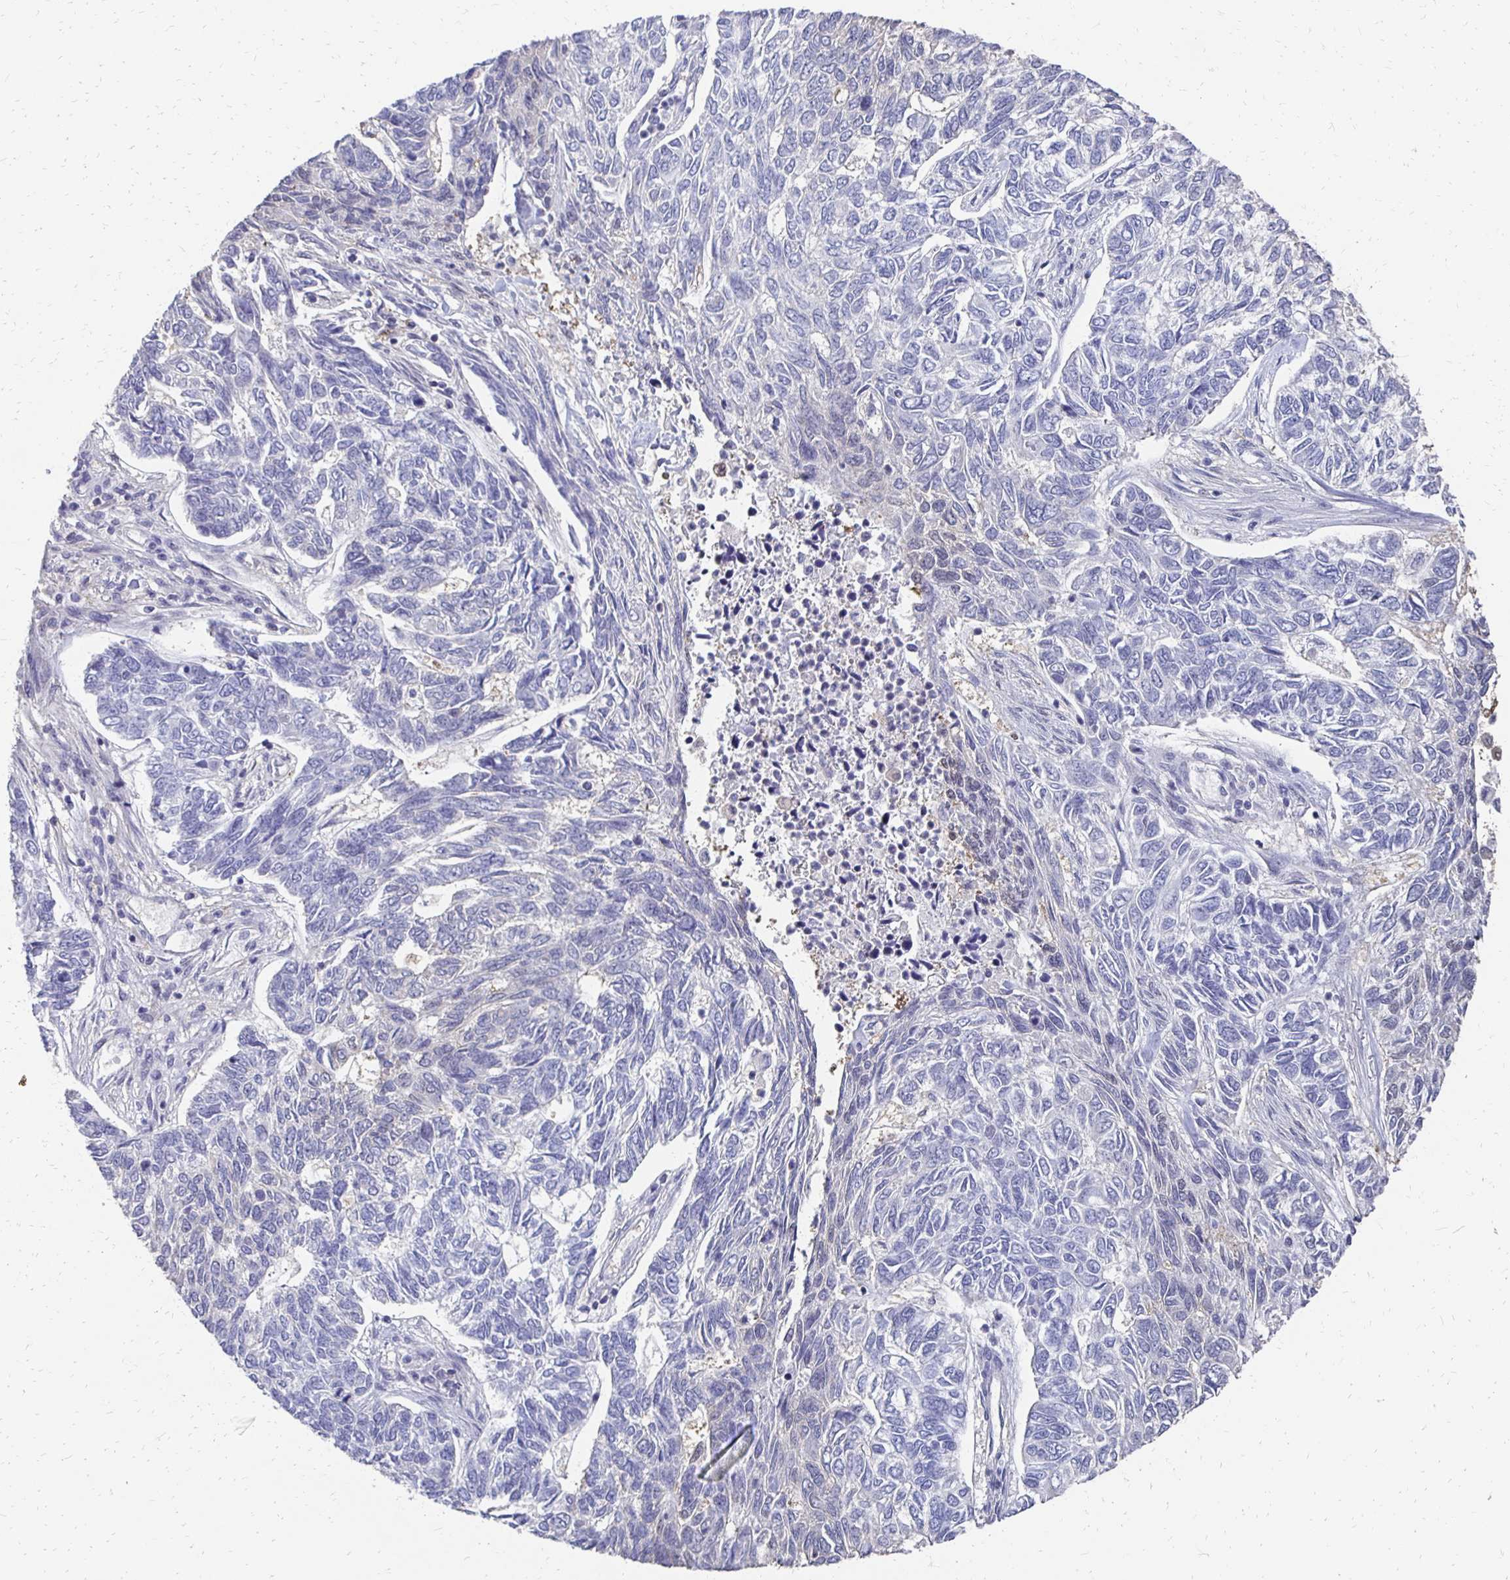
{"staining": {"intensity": "negative", "quantity": "none", "location": "none"}, "tissue": "skin cancer", "cell_type": "Tumor cells", "image_type": "cancer", "snomed": [{"axis": "morphology", "description": "Basal cell carcinoma"}, {"axis": "topography", "description": "Skin"}], "caption": "This is a photomicrograph of immunohistochemistry staining of skin cancer (basal cell carcinoma), which shows no staining in tumor cells.", "gene": "SYCP3", "patient": {"sex": "female", "age": 65}}